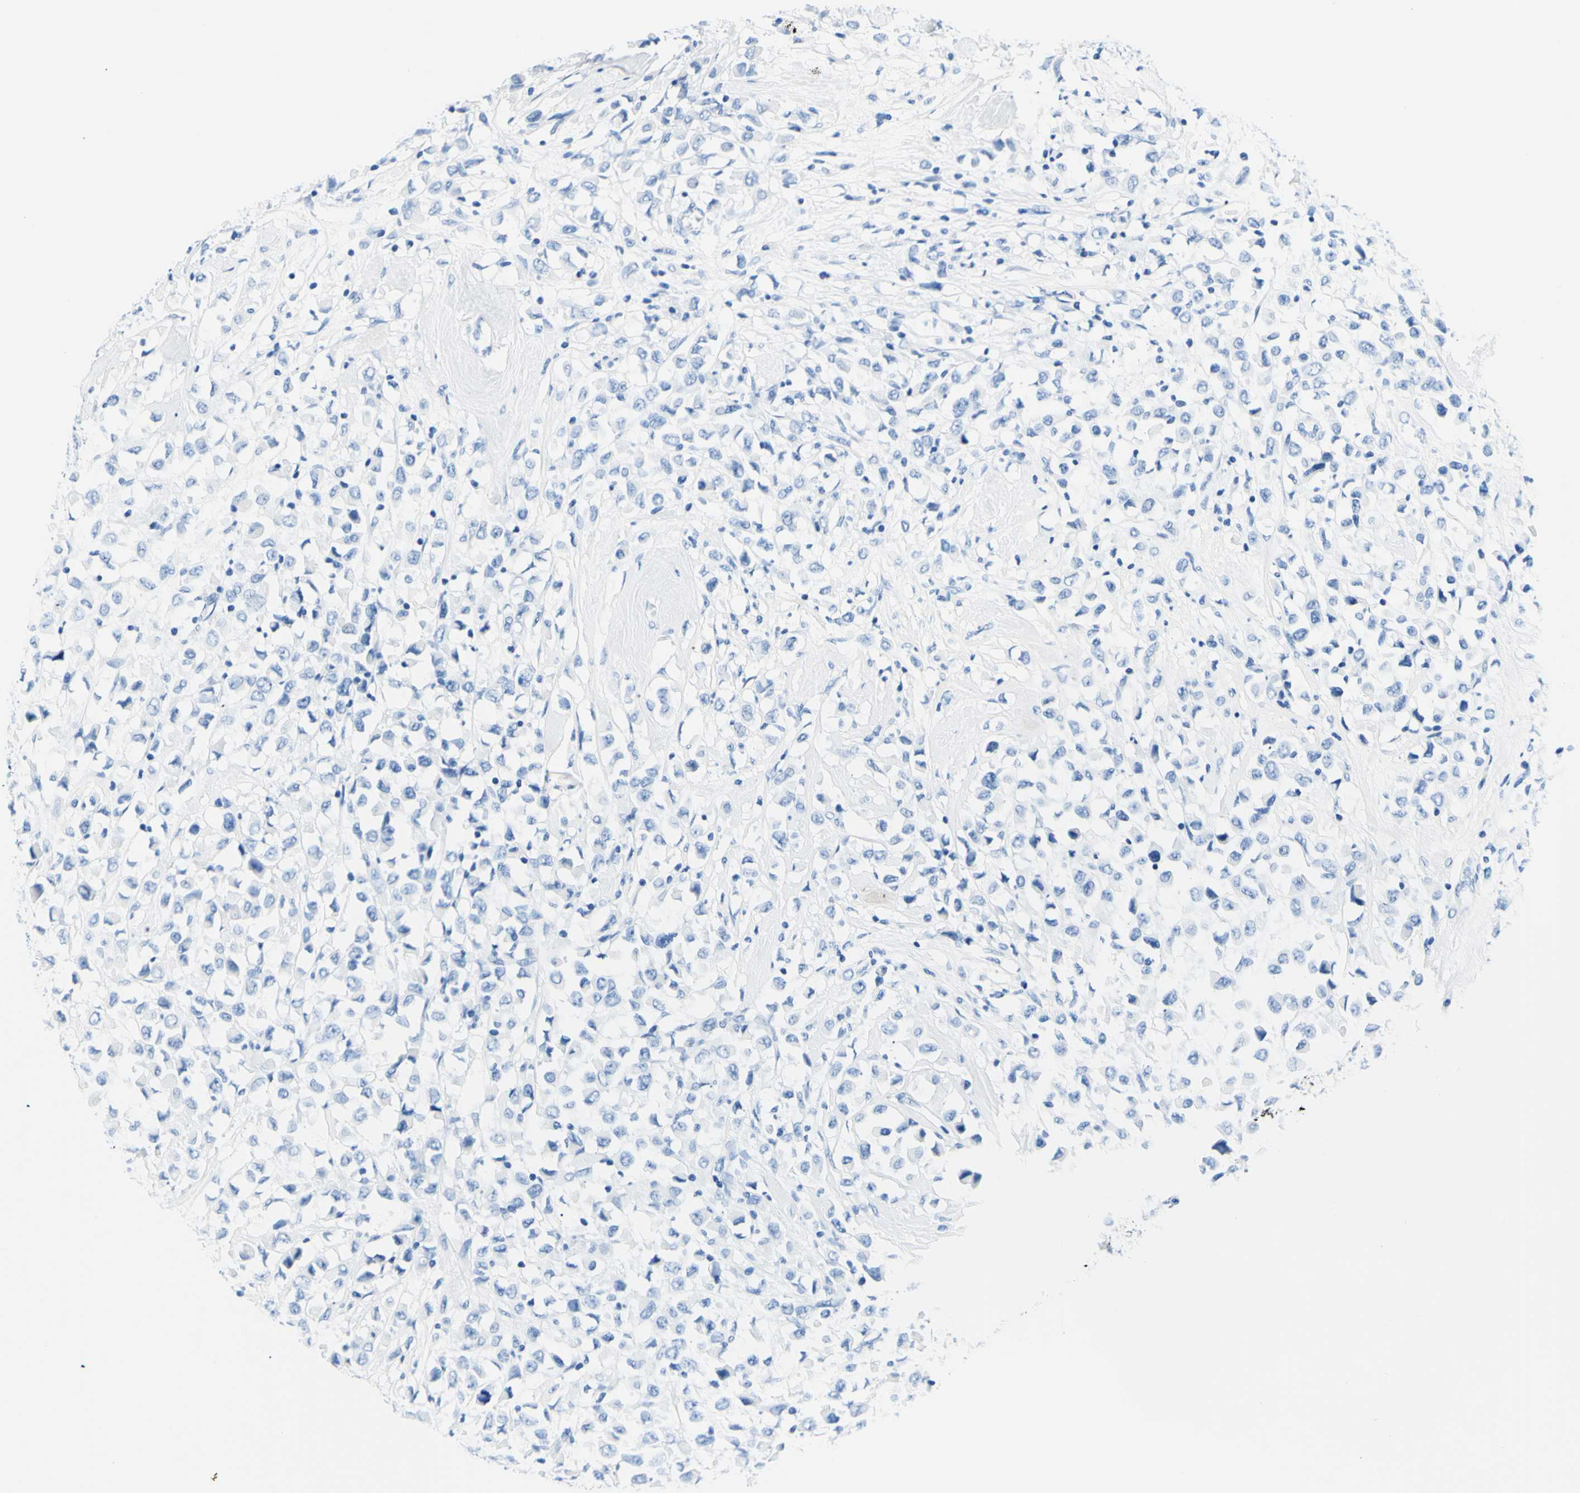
{"staining": {"intensity": "negative", "quantity": "none", "location": "none"}, "tissue": "breast cancer", "cell_type": "Tumor cells", "image_type": "cancer", "snomed": [{"axis": "morphology", "description": "Duct carcinoma"}, {"axis": "topography", "description": "Breast"}], "caption": "Immunohistochemistry (IHC) micrograph of breast cancer (invasive ductal carcinoma) stained for a protein (brown), which demonstrates no expression in tumor cells. (Stains: DAB immunohistochemistry (IHC) with hematoxylin counter stain, Microscopy: brightfield microscopy at high magnification).", "gene": "MYH2", "patient": {"sex": "female", "age": 61}}